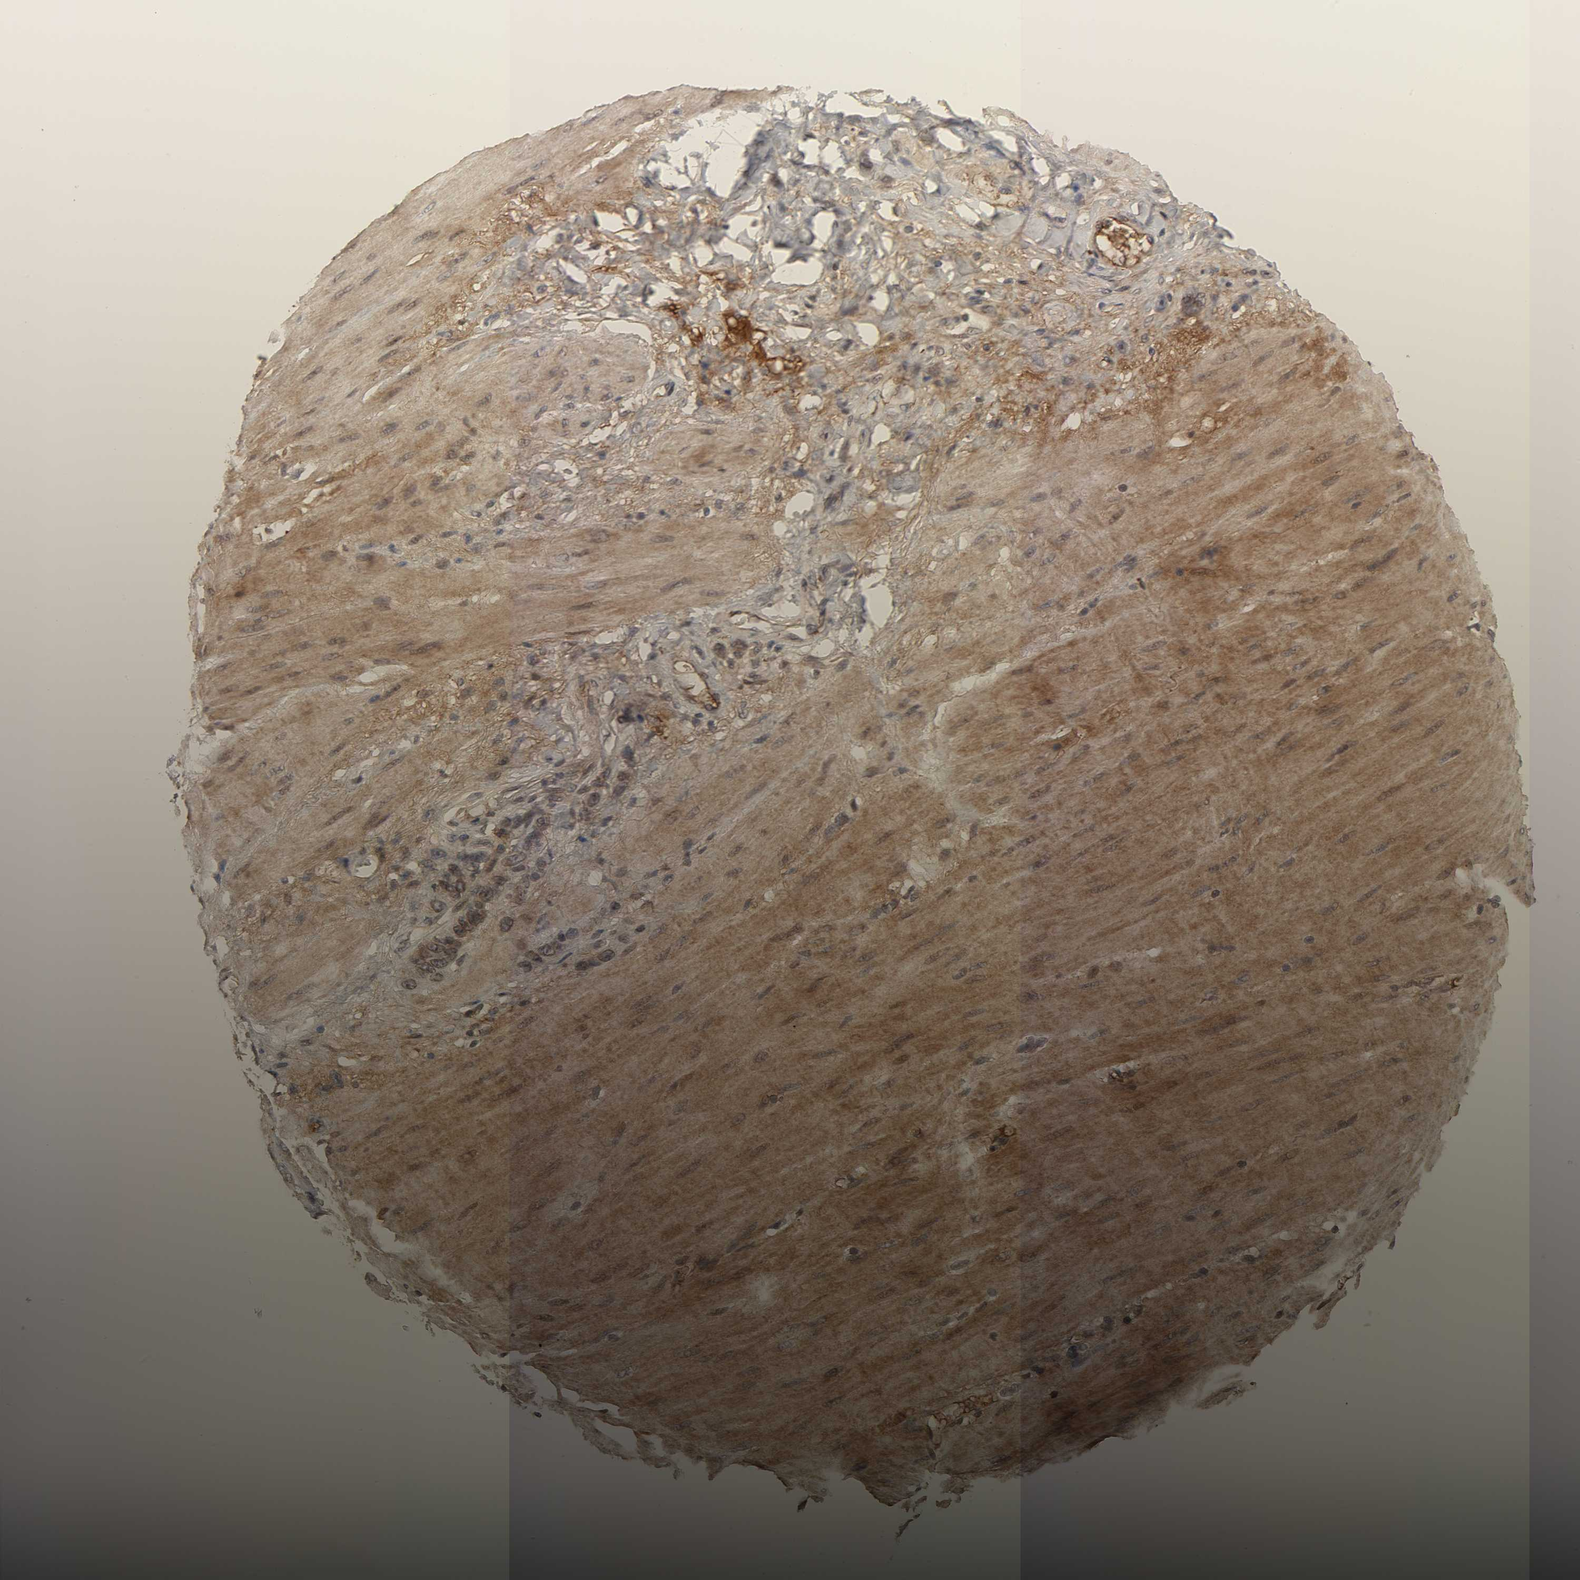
{"staining": {"intensity": "moderate", "quantity": ">75%", "location": "cytoplasmic/membranous,nuclear"}, "tissue": "stomach cancer", "cell_type": "Tumor cells", "image_type": "cancer", "snomed": [{"axis": "morphology", "description": "Adenocarcinoma, NOS"}, {"axis": "topography", "description": "Stomach"}], "caption": "Adenocarcinoma (stomach) stained with immunohistochemistry (IHC) reveals moderate cytoplasmic/membranous and nuclear staining in about >75% of tumor cells.", "gene": "CPN2", "patient": {"sex": "male", "age": 82}}